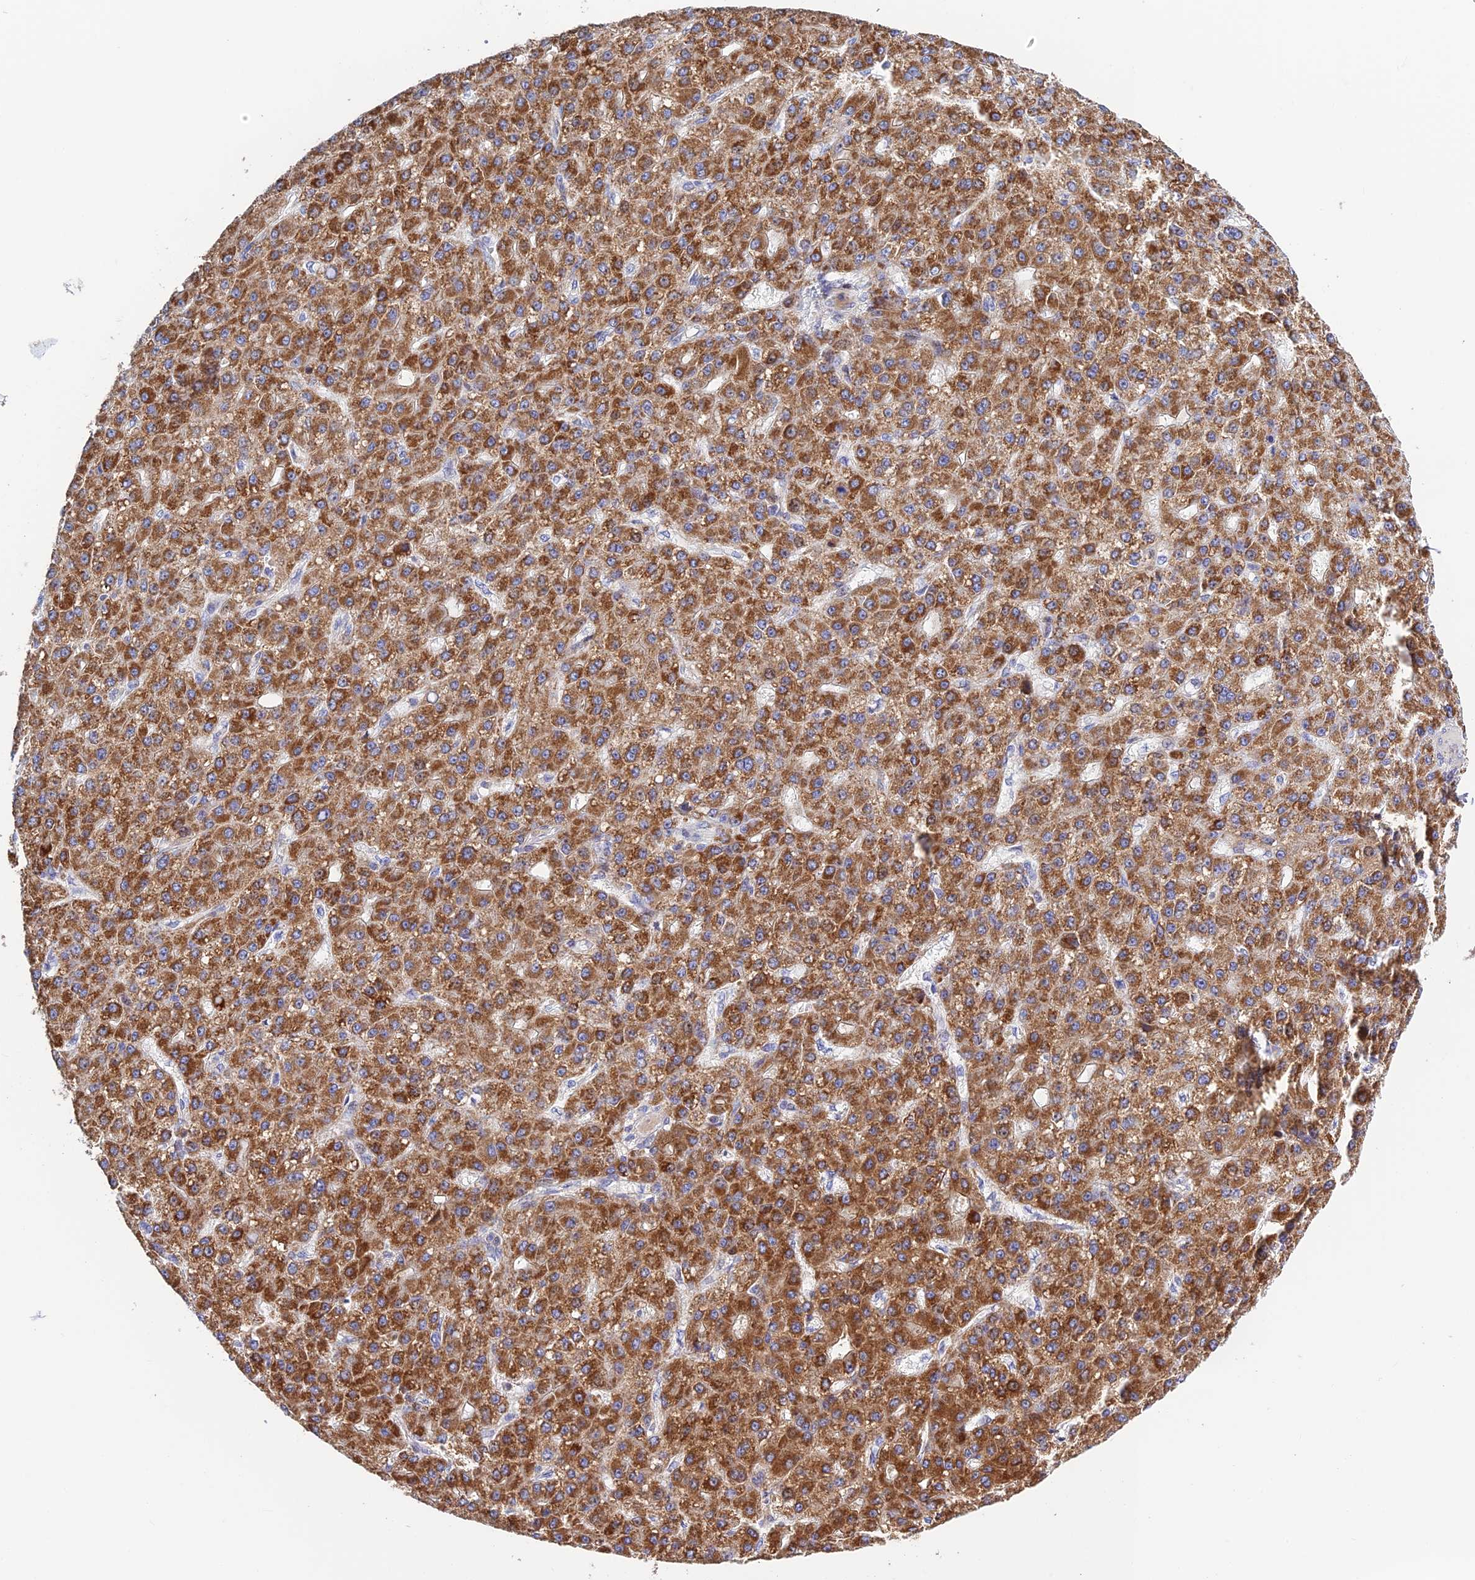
{"staining": {"intensity": "moderate", "quantity": ">75%", "location": "cytoplasmic/membranous"}, "tissue": "liver cancer", "cell_type": "Tumor cells", "image_type": "cancer", "snomed": [{"axis": "morphology", "description": "Carcinoma, Hepatocellular, NOS"}, {"axis": "topography", "description": "Liver"}], "caption": "About >75% of tumor cells in human liver cancer display moderate cytoplasmic/membranous protein positivity as visualized by brown immunohistochemical staining.", "gene": "PRIM1", "patient": {"sex": "male", "age": 67}}